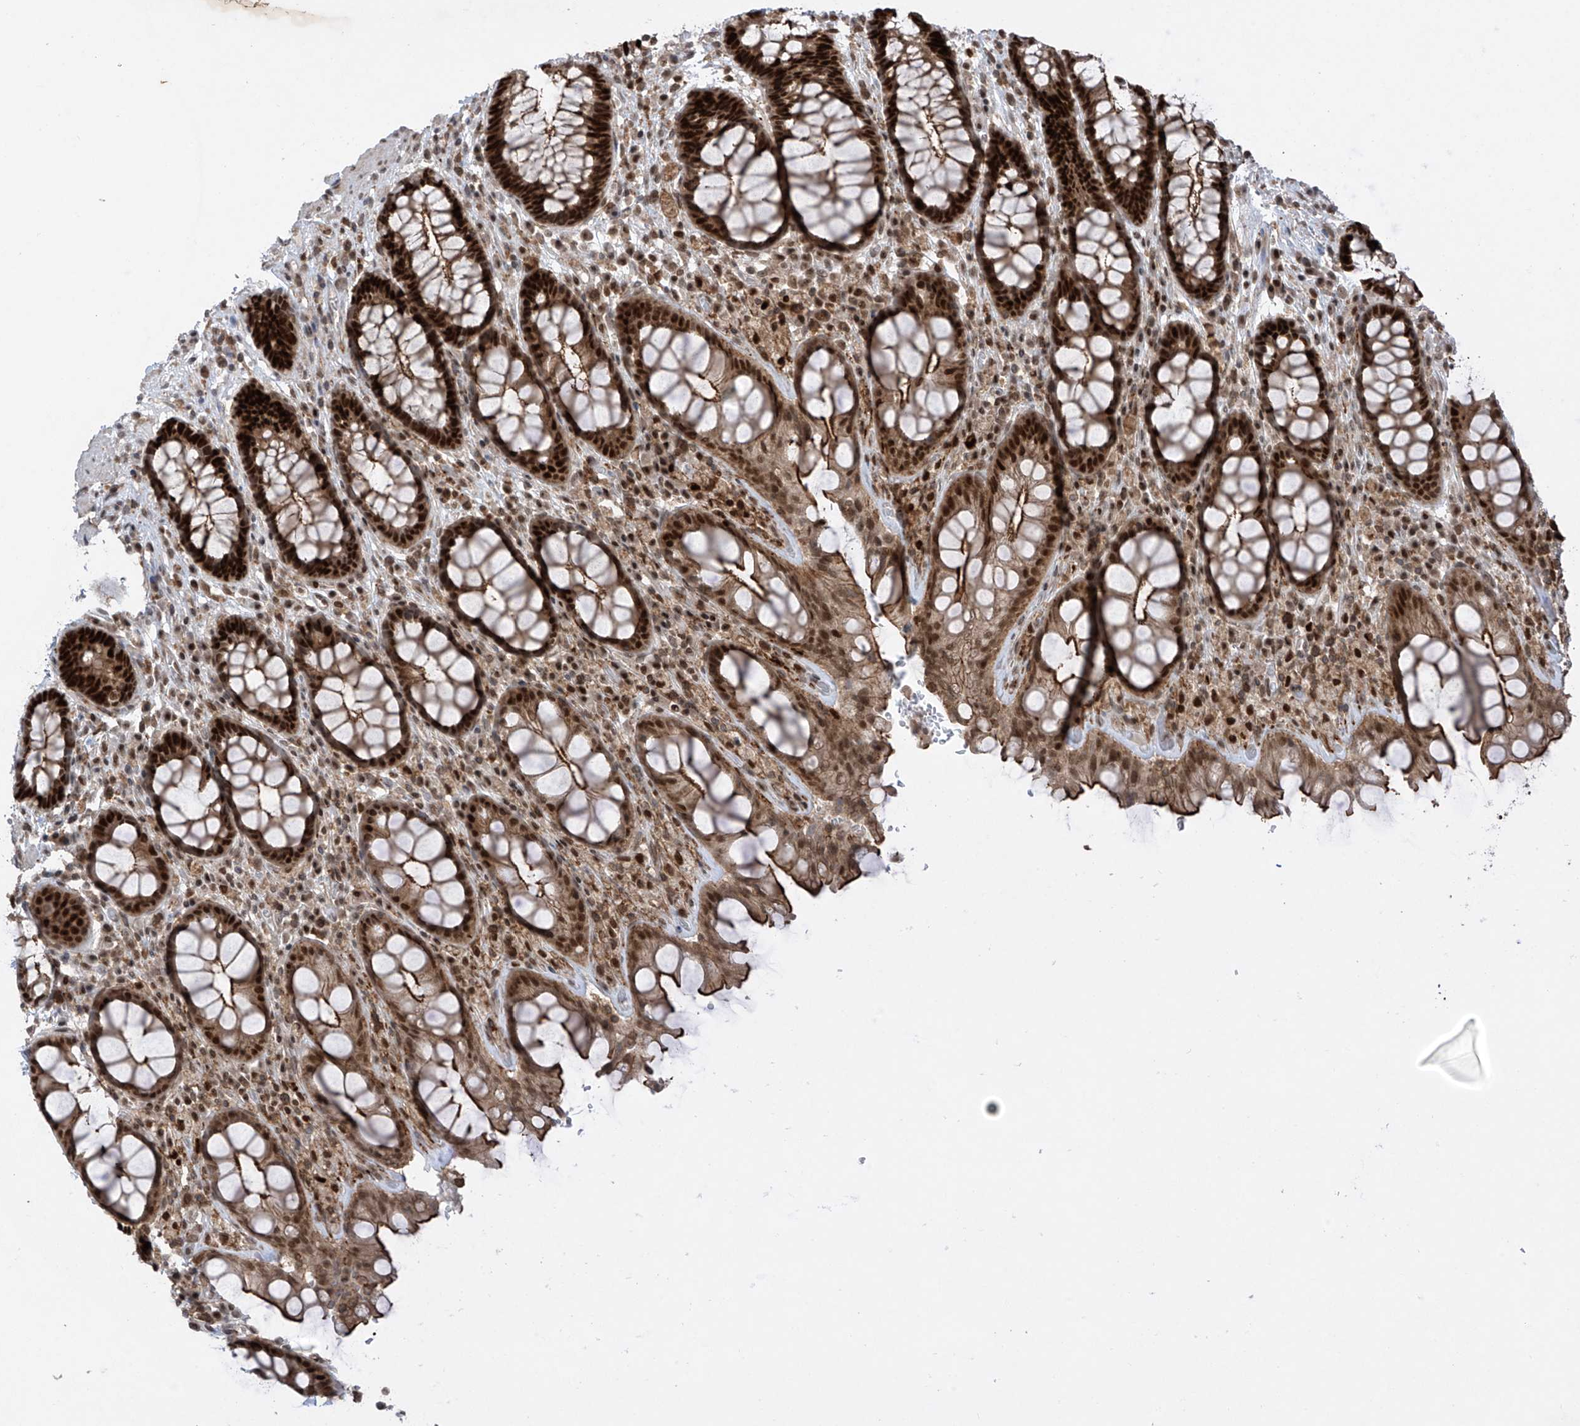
{"staining": {"intensity": "strong", "quantity": ">75%", "location": "cytoplasmic/membranous,nuclear"}, "tissue": "rectum", "cell_type": "Glandular cells", "image_type": "normal", "snomed": [{"axis": "morphology", "description": "Normal tissue, NOS"}, {"axis": "topography", "description": "Rectum"}], "caption": "A brown stain highlights strong cytoplasmic/membranous,nuclear staining of a protein in glandular cells of normal rectum.", "gene": "REPIN1", "patient": {"sex": "male", "age": 64}}